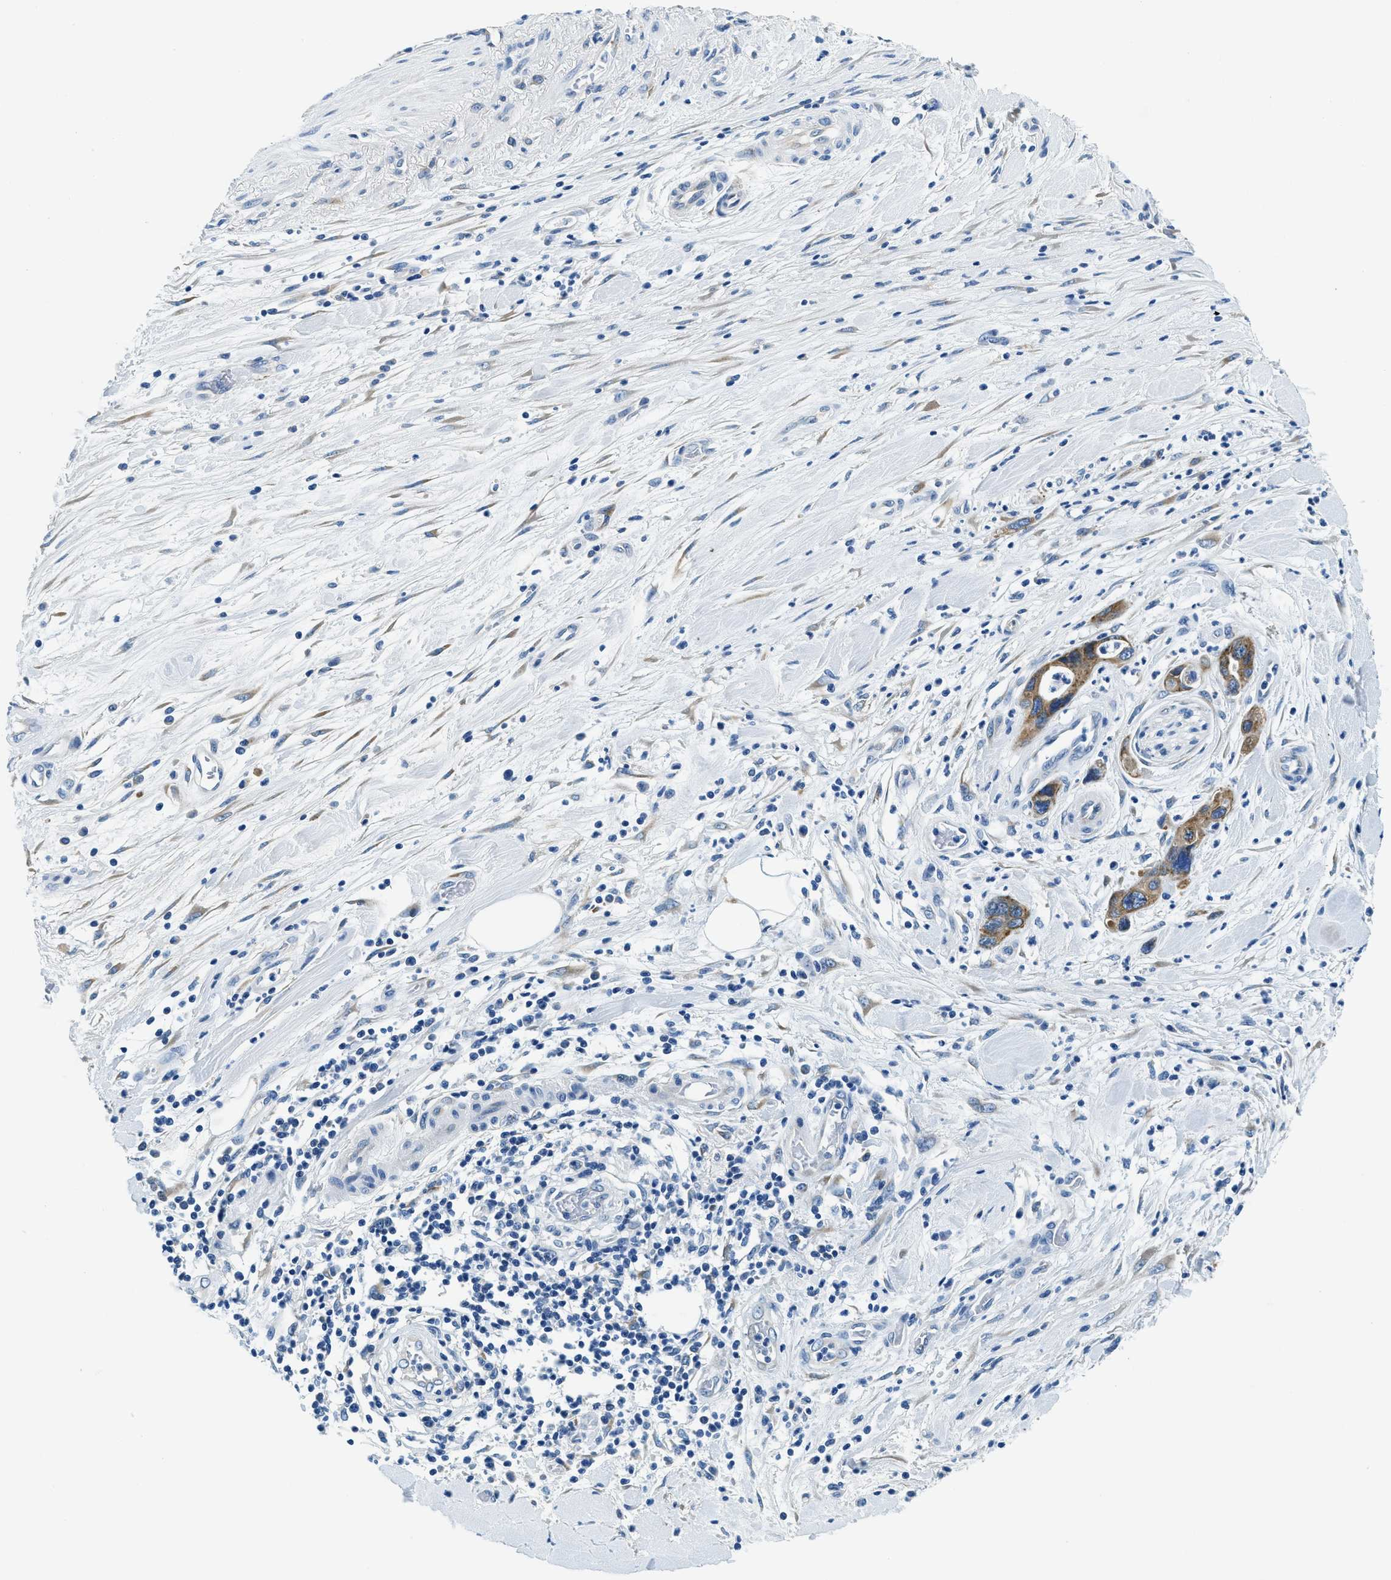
{"staining": {"intensity": "moderate", "quantity": ">75%", "location": "cytoplasmic/membranous"}, "tissue": "pancreatic cancer", "cell_type": "Tumor cells", "image_type": "cancer", "snomed": [{"axis": "morphology", "description": "Adenocarcinoma, NOS"}, {"axis": "topography", "description": "Pancreas"}], "caption": "Immunohistochemistry (IHC) of human adenocarcinoma (pancreatic) demonstrates medium levels of moderate cytoplasmic/membranous expression in approximately >75% of tumor cells.", "gene": "UBAC2", "patient": {"sex": "female", "age": 70}}